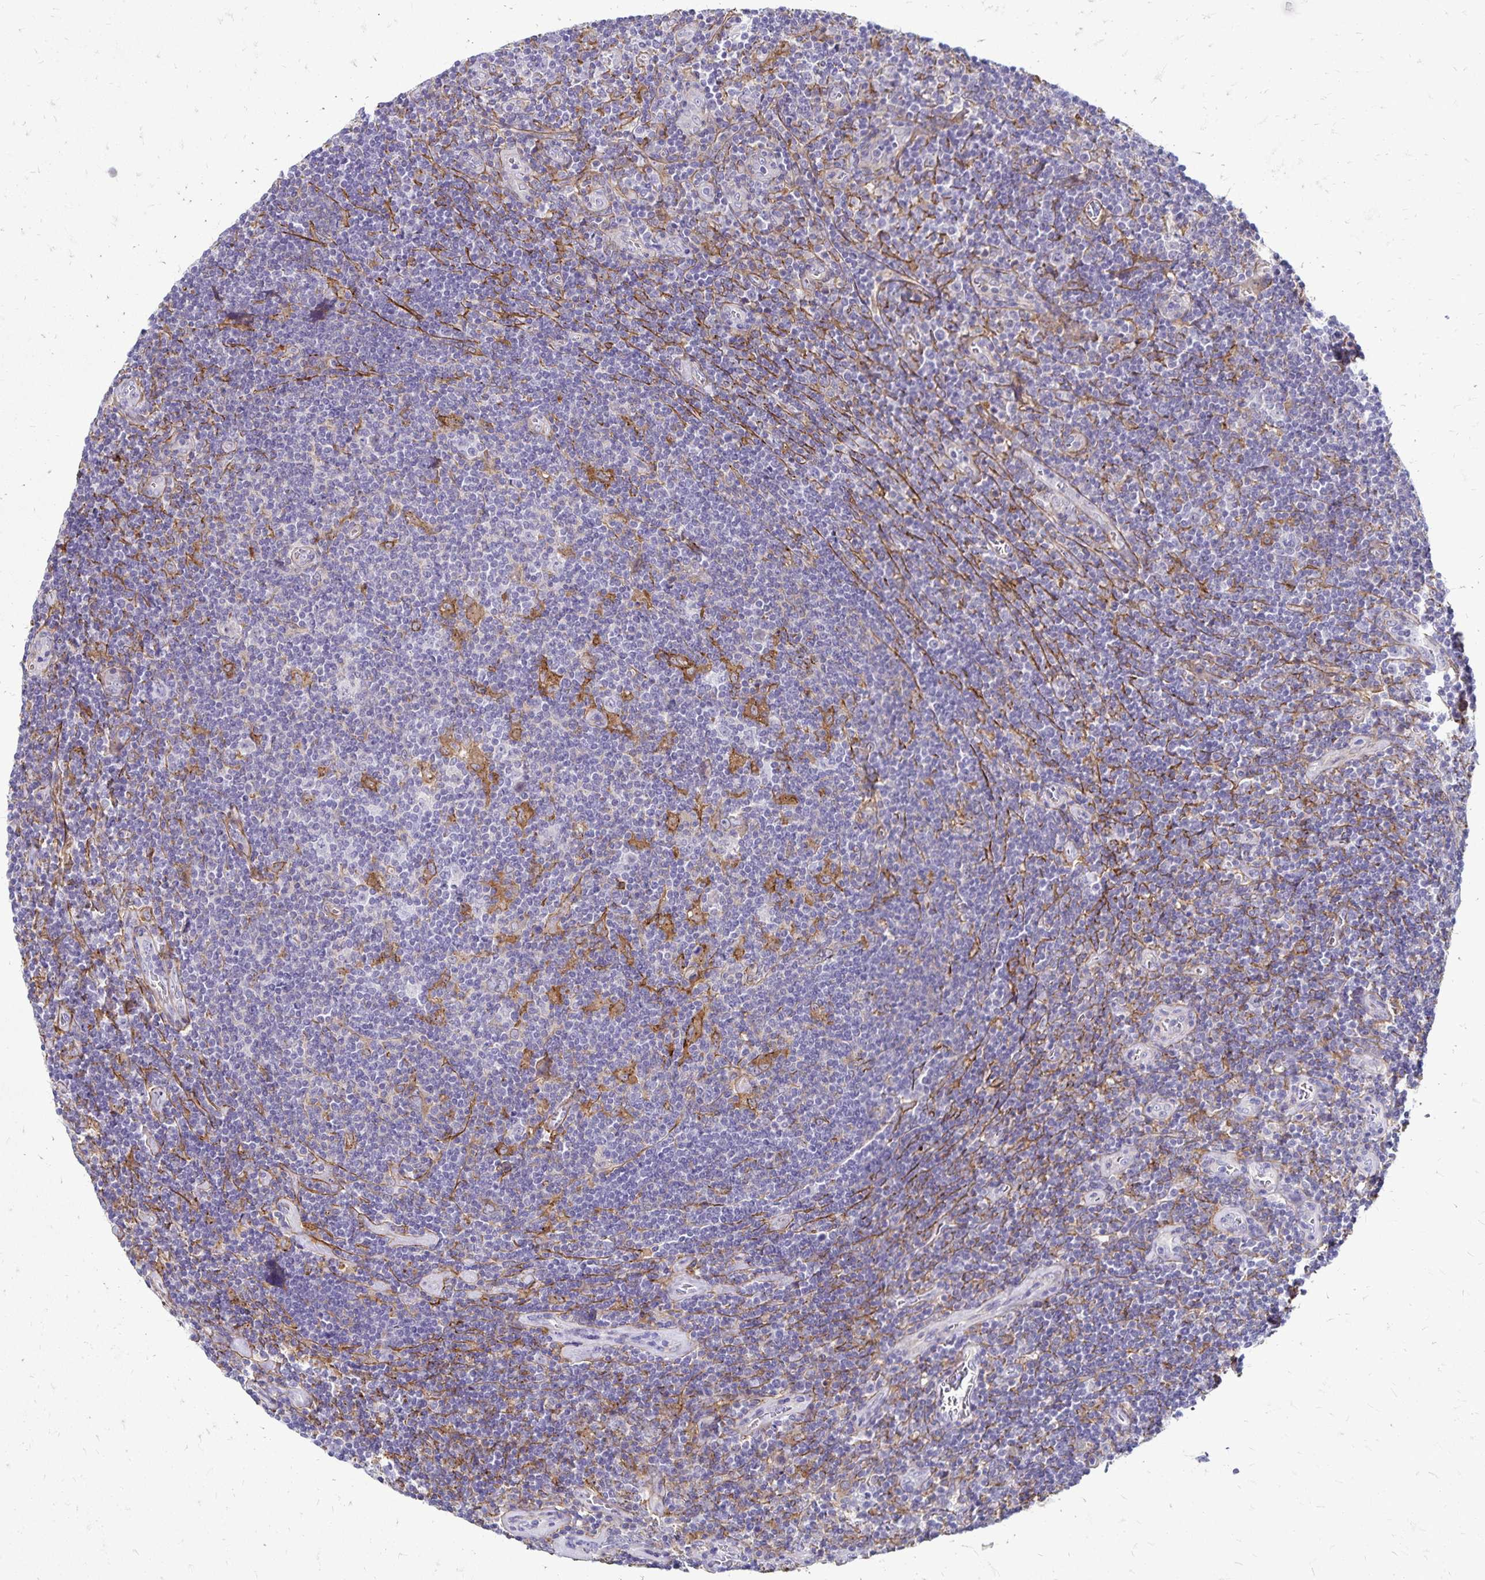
{"staining": {"intensity": "negative", "quantity": "none", "location": "none"}, "tissue": "lymphoma", "cell_type": "Tumor cells", "image_type": "cancer", "snomed": [{"axis": "morphology", "description": "Hodgkin's disease, NOS"}, {"axis": "topography", "description": "Lymph node"}], "caption": "A high-resolution histopathology image shows IHC staining of Hodgkin's disease, which exhibits no significant staining in tumor cells.", "gene": "TNS3", "patient": {"sex": "male", "age": 40}}